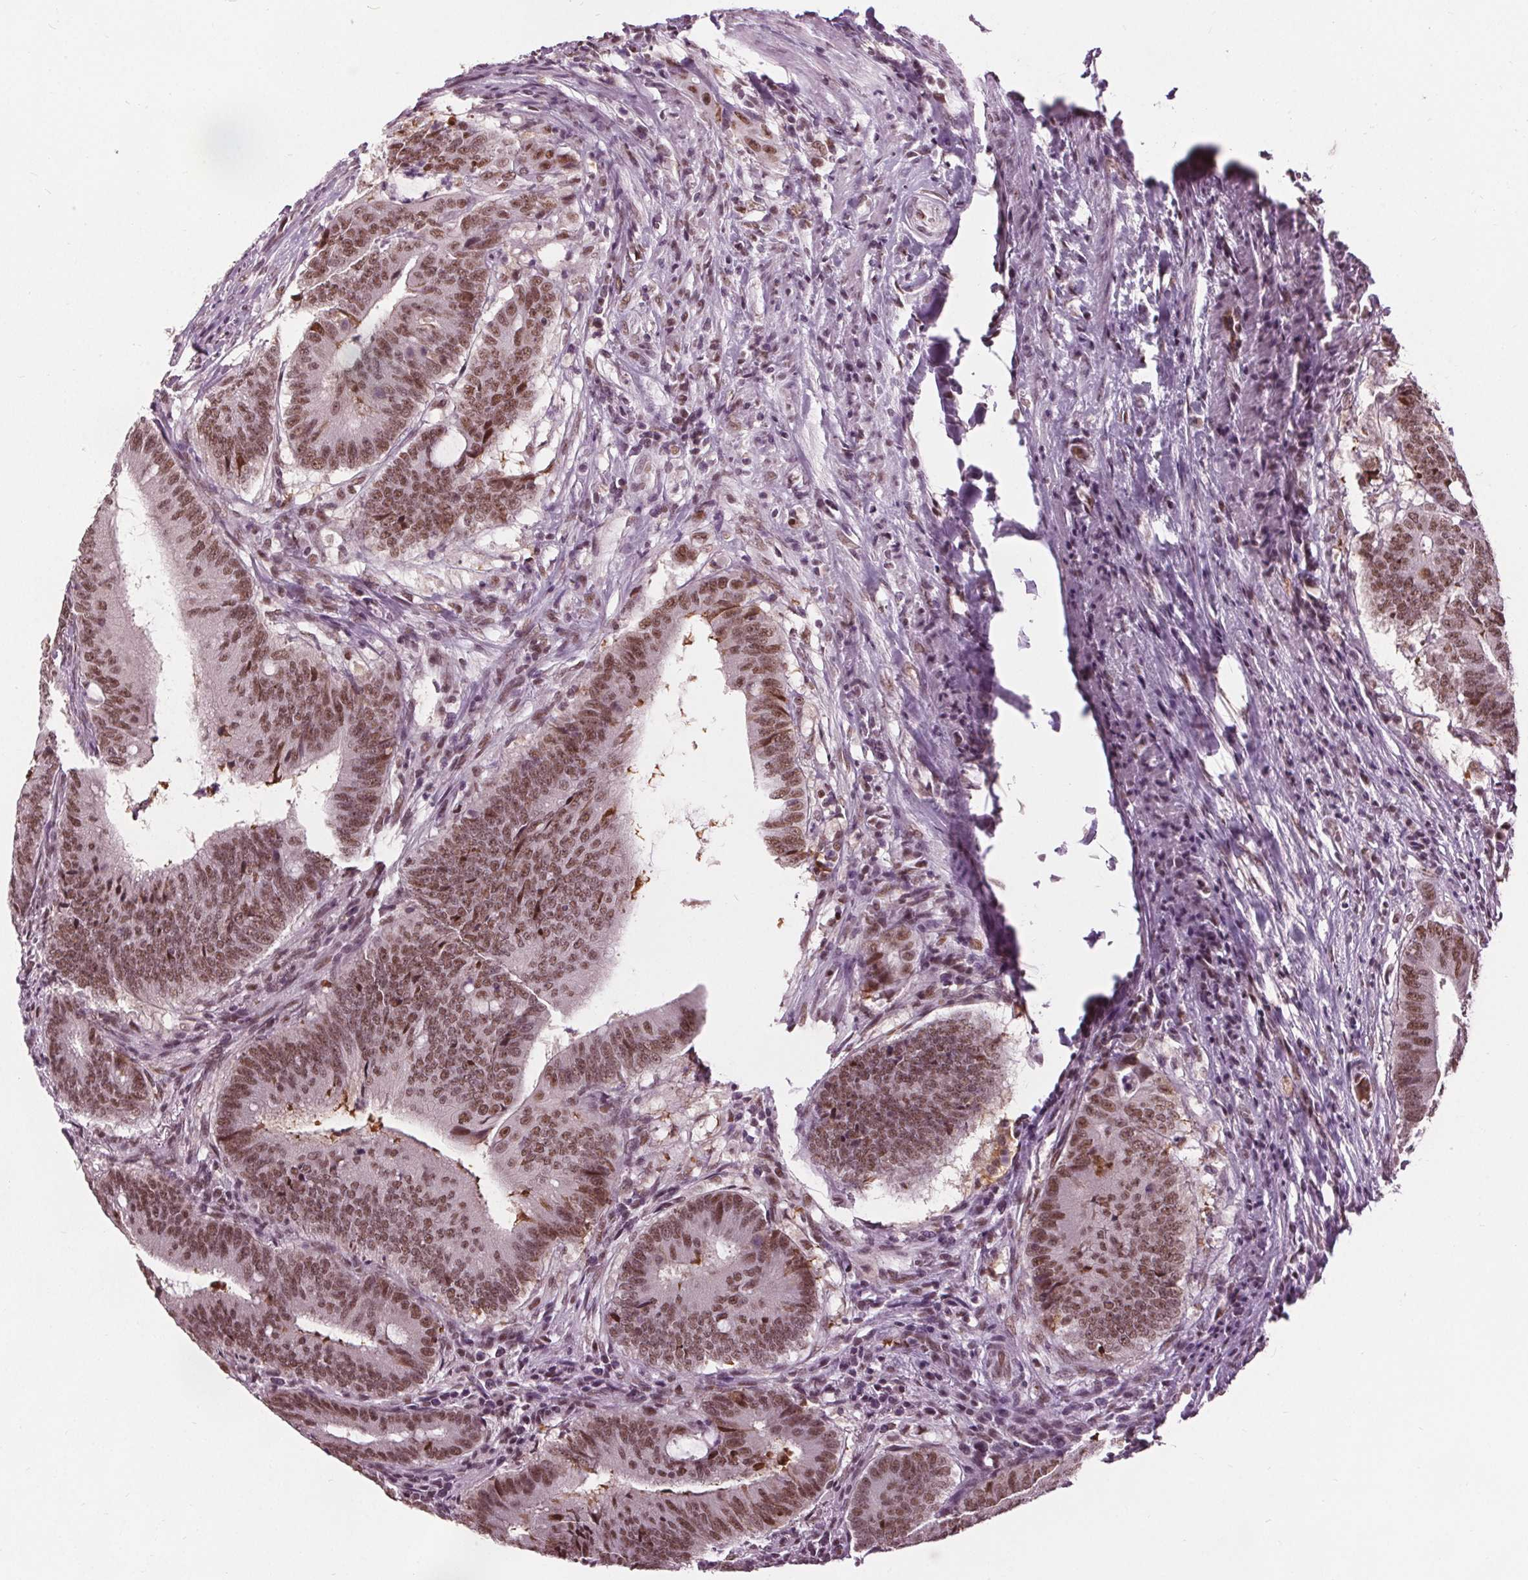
{"staining": {"intensity": "moderate", "quantity": ">75%", "location": "nuclear"}, "tissue": "colorectal cancer", "cell_type": "Tumor cells", "image_type": "cancer", "snomed": [{"axis": "morphology", "description": "Adenocarcinoma, NOS"}, {"axis": "topography", "description": "Colon"}], "caption": "The immunohistochemical stain labels moderate nuclear expression in tumor cells of colorectal adenocarcinoma tissue.", "gene": "IWS1", "patient": {"sex": "female", "age": 43}}